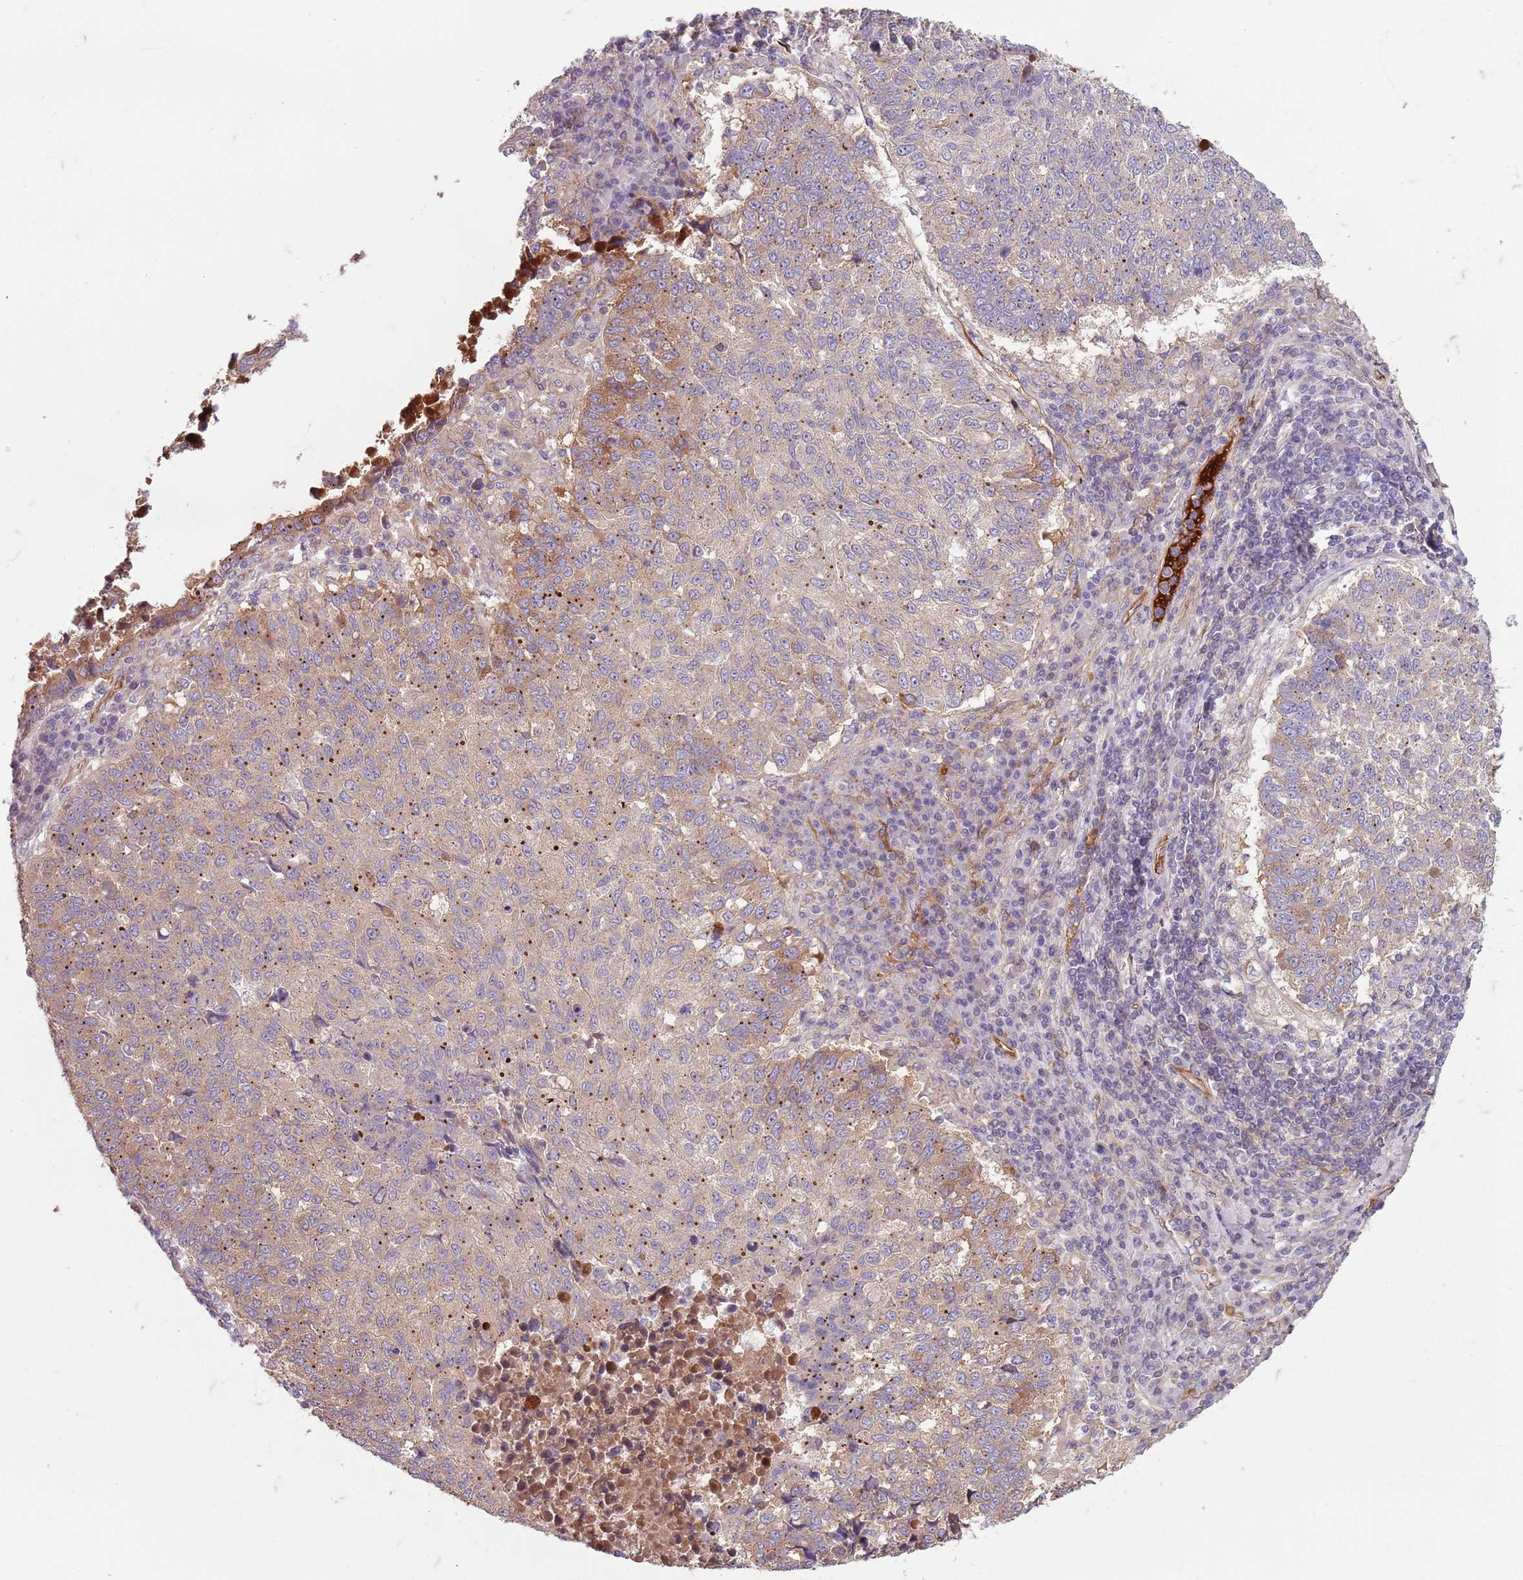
{"staining": {"intensity": "moderate", "quantity": "<25%", "location": "cytoplasmic/membranous"}, "tissue": "lung cancer", "cell_type": "Tumor cells", "image_type": "cancer", "snomed": [{"axis": "morphology", "description": "Squamous cell carcinoma, NOS"}, {"axis": "topography", "description": "Lung"}], "caption": "Squamous cell carcinoma (lung) stained with a protein marker reveals moderate staining in tumor cells.", "gene": "TAS2R38", "patient": {"sex": "male", "age": 73}}